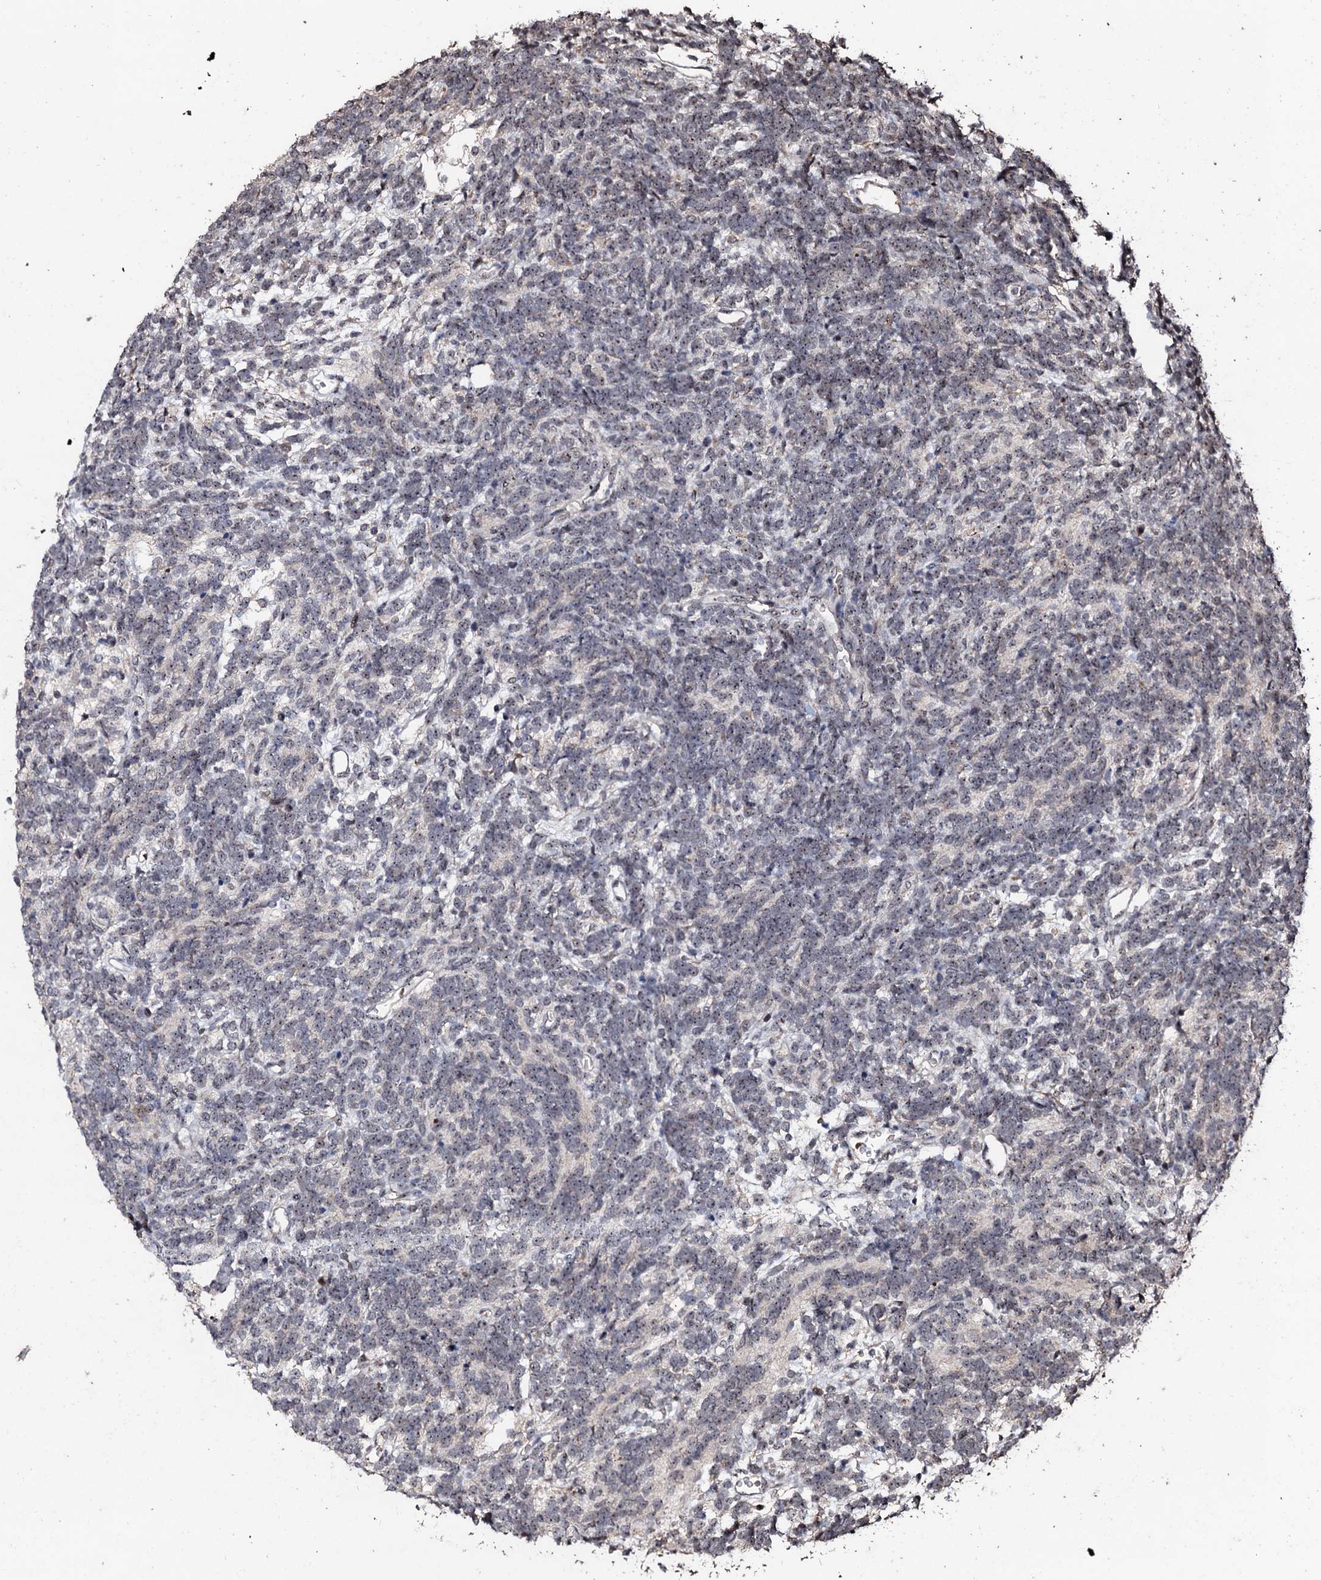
{"staining": {"intensity": "weak", "quantity": "25%-75%", "location": "nuclear"}, "tissue": "glioma", "cell_type": "Tumor cells", "image_type": "cancer", "snomed": [{"axis": "morphology", "description": "Glioma, malignant, Low grade"}, {"axis": "topography", "description": "Brain"}], "caption": "Human malignant glioma (low-grade) stained for a protein (brown) displays weak nuclear positive staining in approximately 25%-75% of tumor cells.", "gene": "SUPT7L", "patient": {"sex": "female", "age": 1}}